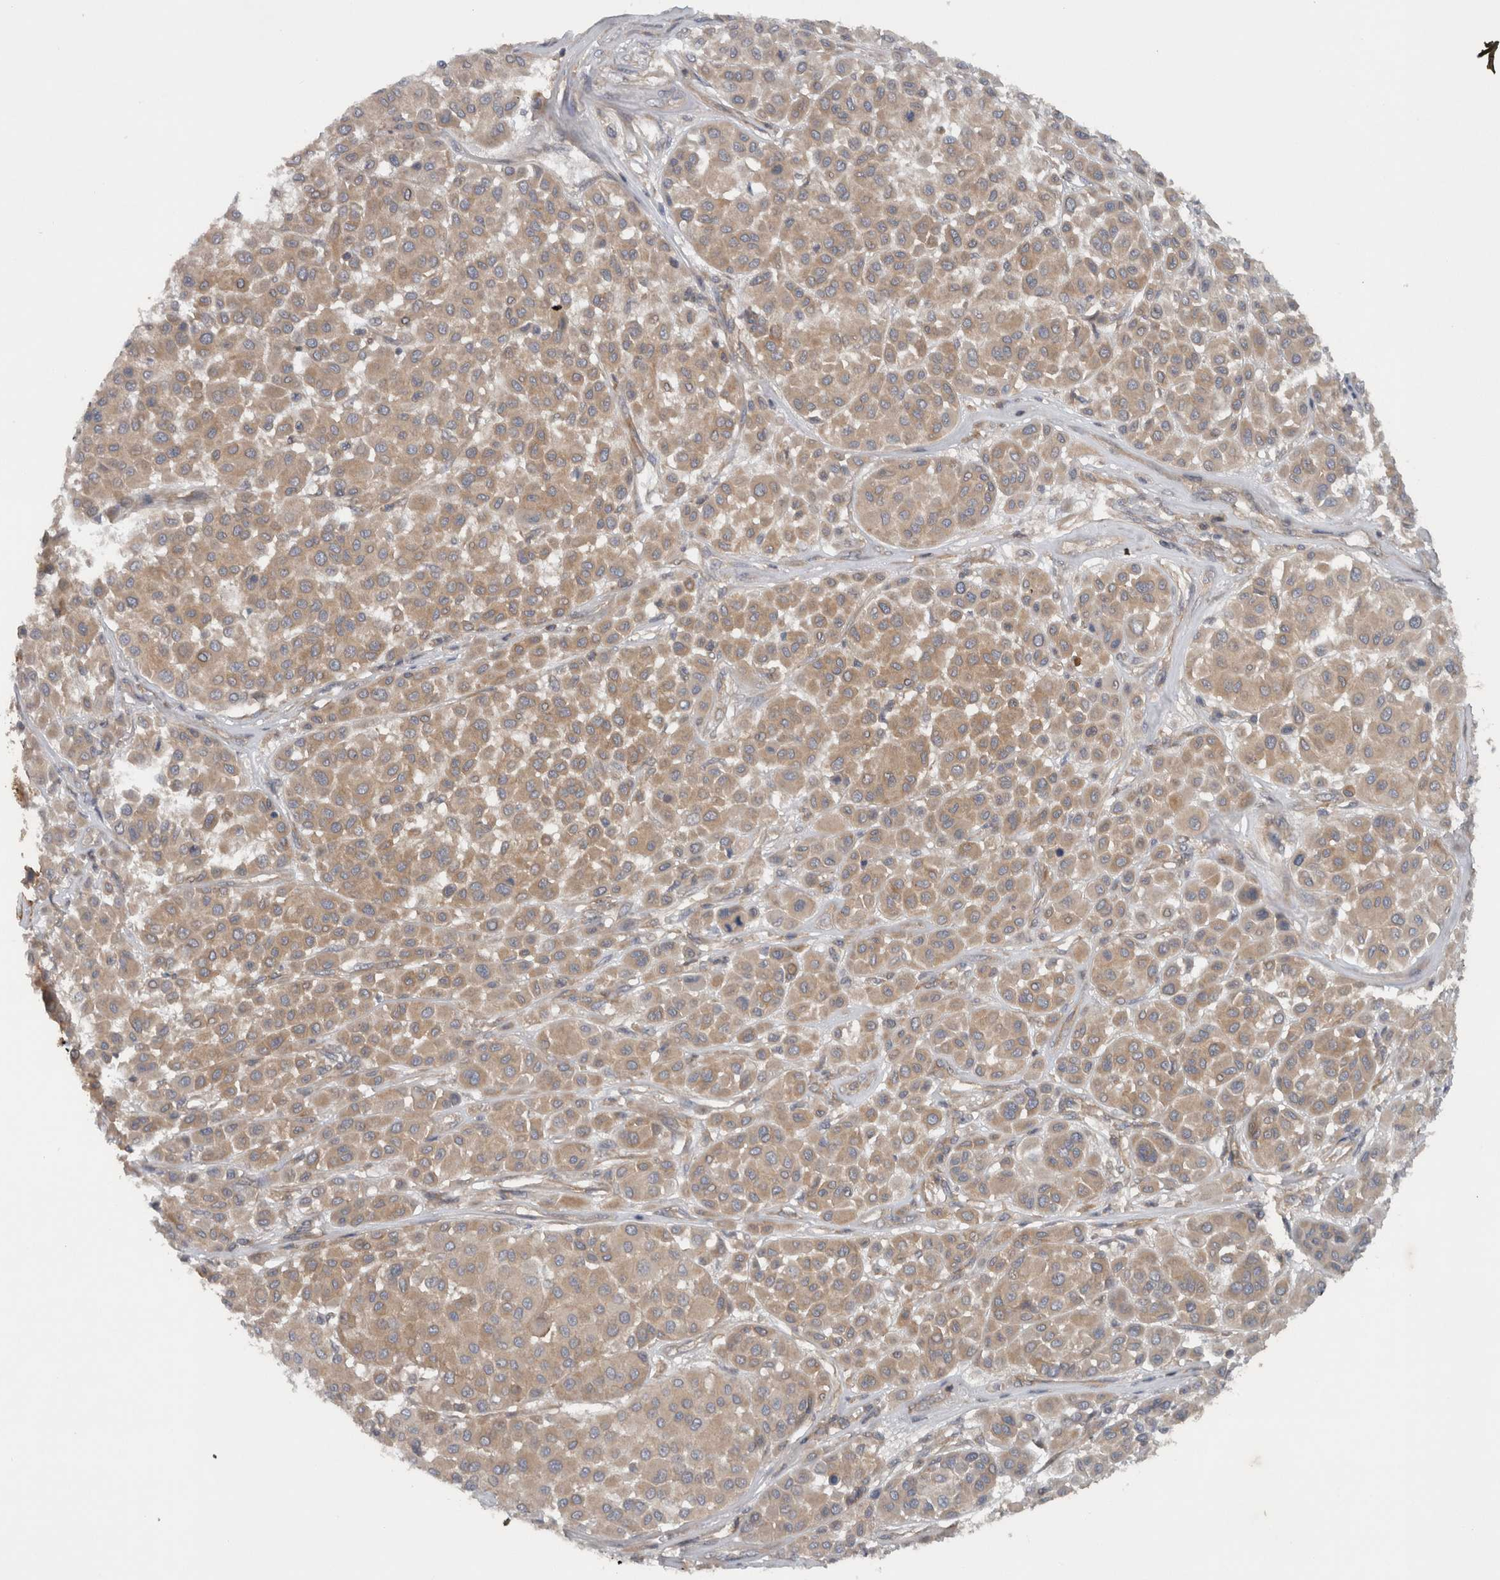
{"staining": {"intensity": "weak", "quantity": ">75%", "location": "cytoplasmic/membranous"}, "tissue": "melanoma", "cell_type": "Tumor cells", "image_type": "cancer", "snomed": [{"axis": "morphology", "description": "Malignant melanoma, Metastatic site"}, {"axis": "topography", "description": "Soft tissue"}], "caption": "Malignant melanoma (metastatic site) stained with a protein marker reveals weak staining in tumor cells.", "gene": "SCARA5", "patient": {"sex": "male", "age": 41}}